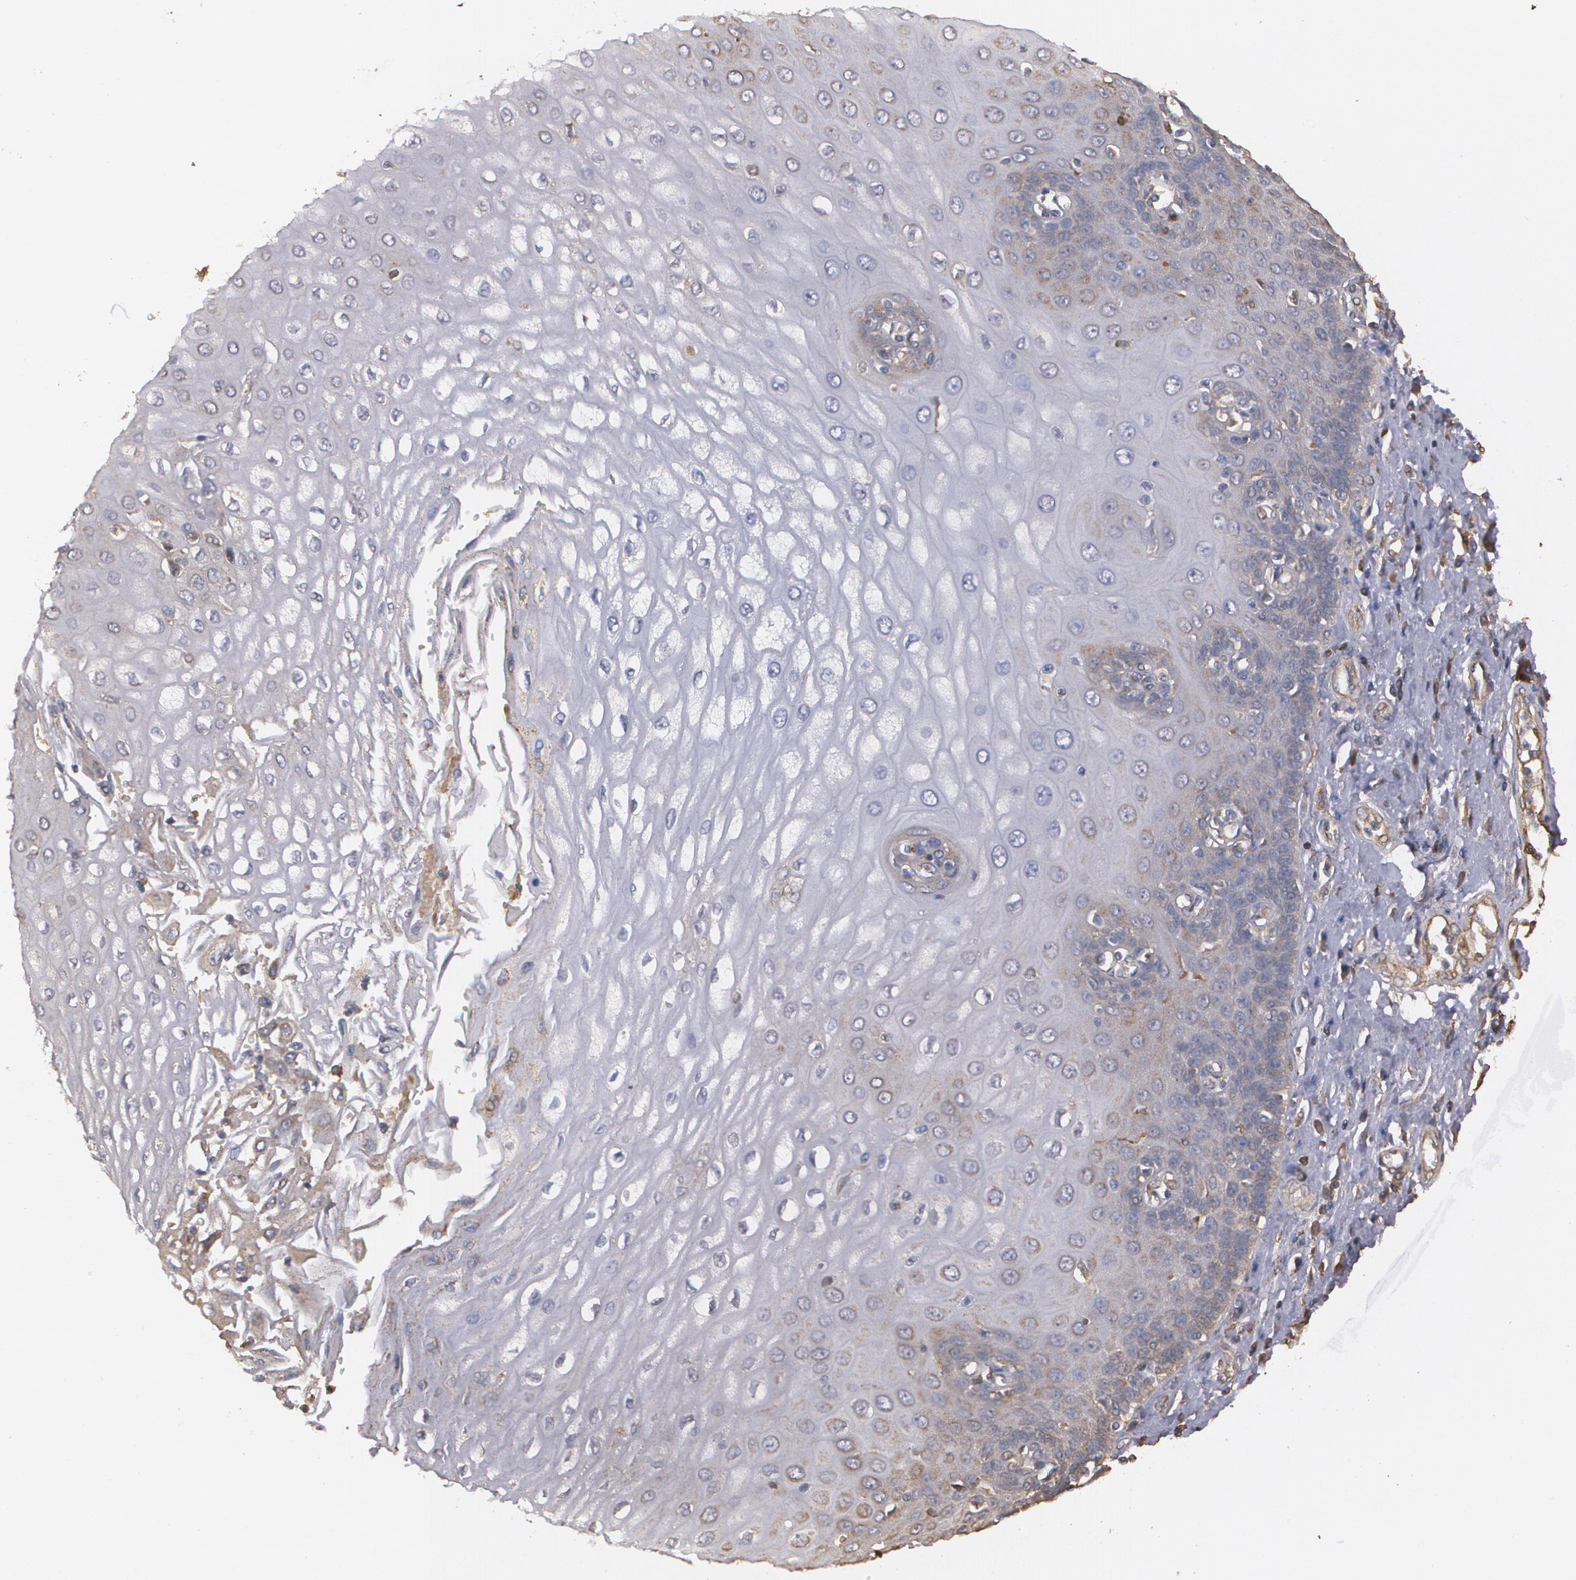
{"staining": {"intensity": "weak", "quantity": "<25%", "location": "cytoplasmic/membranous"}, "tissue": "esophagus", "cell_type": "Squamous epithelial cells", "image_type": "normal", "snomed": [{"axis": "morphology", "description": "Normal tissue, NOS"}, {"axis": "topography", "description": "Esophagus"}], "caption": "Immunohistochemistry histopathology image of benign esophagus stained for a protein (brown), which exhibits no staining in squamous epithelial cells.", "gene": "PON1", "patient": {"sex": "male", "age": 62}}